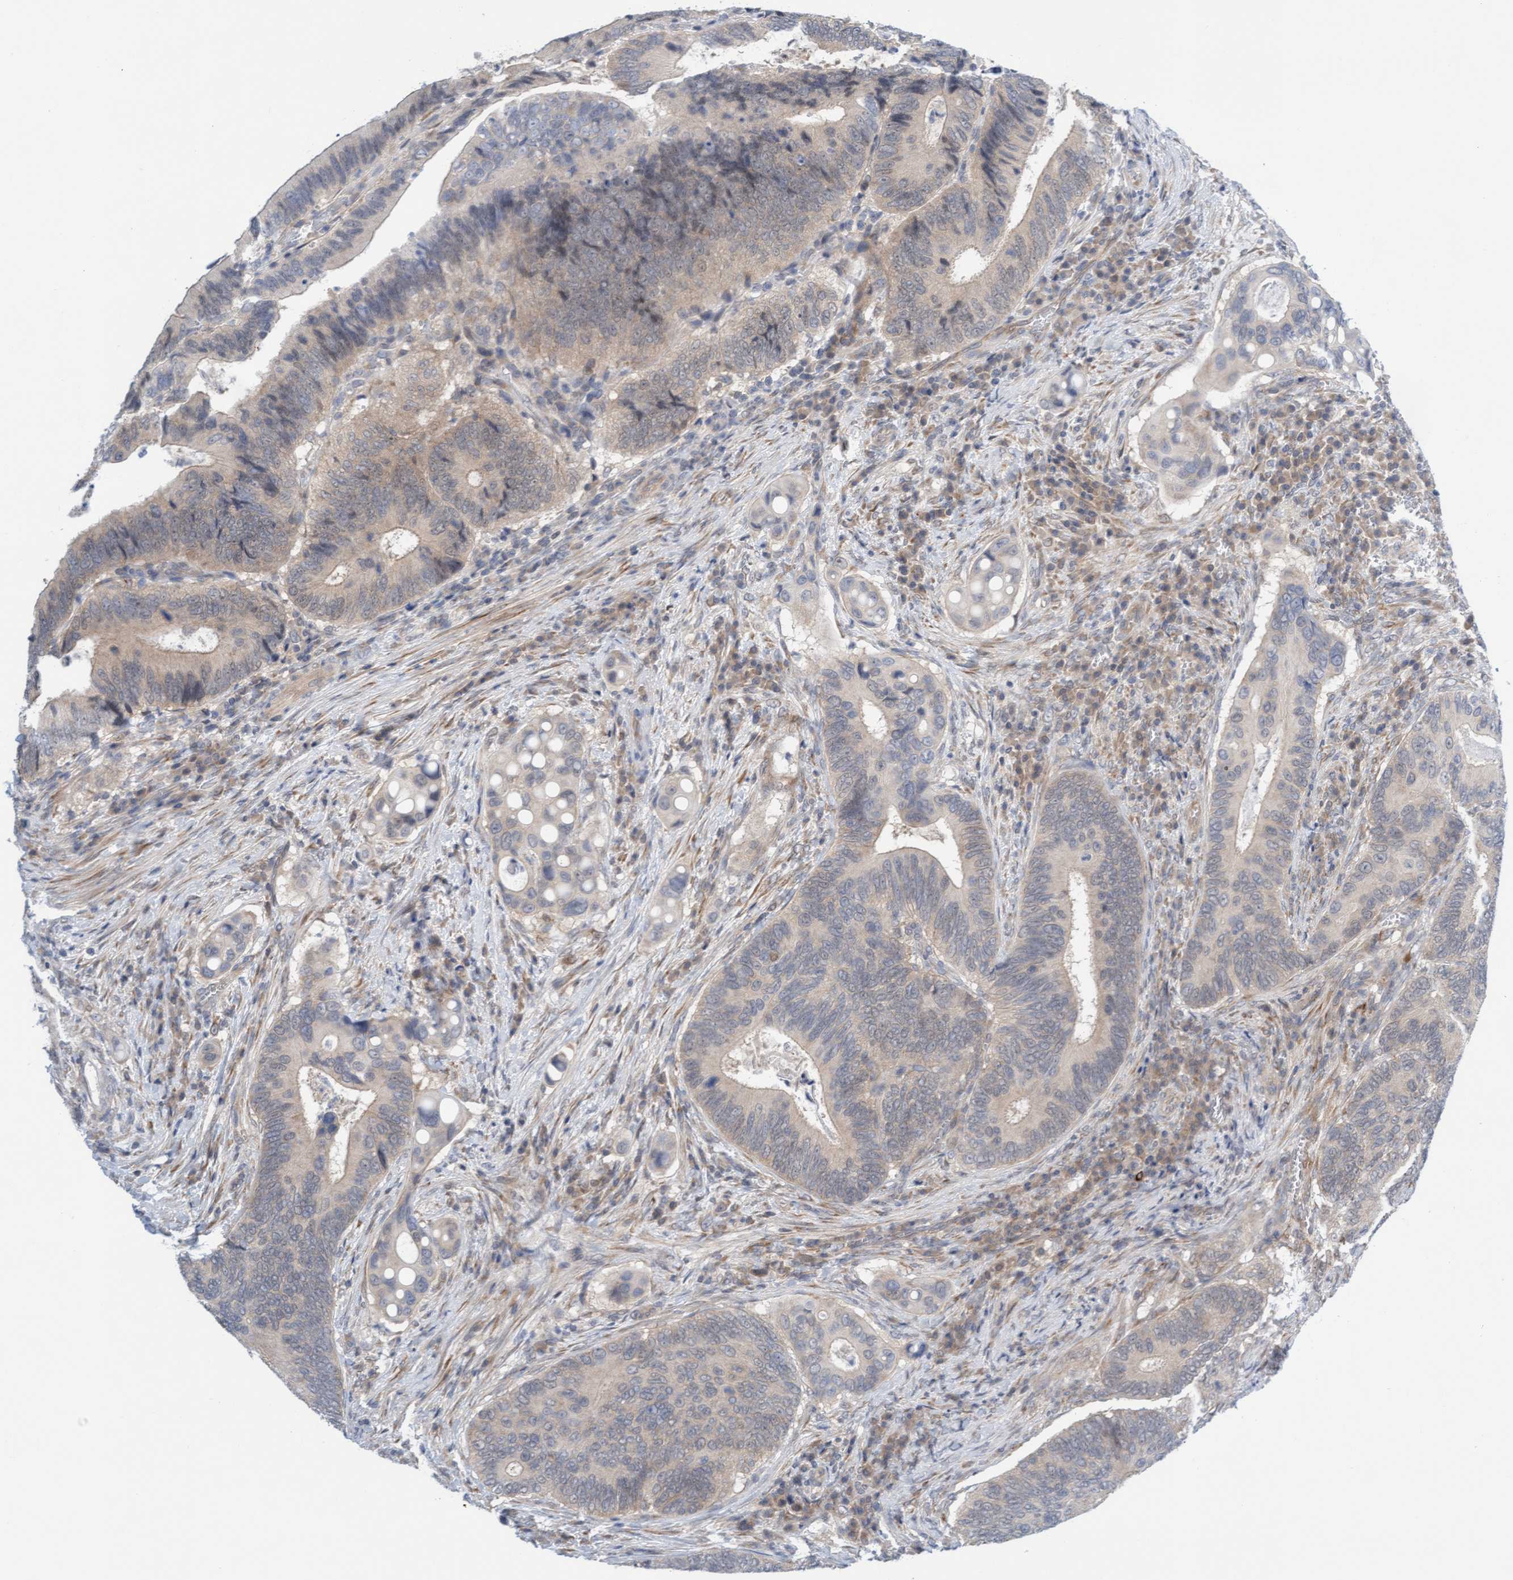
{"staining": {"intensity": "weak", "quantity": "<25%", "location": "cytoplasmic/membranous"}, "tissue": "colorectal cancer", "cell_type": "Tumor cells", "image_type": "cancer", "snomed": [{"axis": "morphology", "description": "Inflammation, NOS"}, {"axis": "morphology", "description": "Adenocarcinoma, NOS"}, {"axis": "topography", "description": "Colon"}], "caption": "The micrograph exhibits no staining of tumor cells in colorectal cancer (adenocarcinoma). (Brightfield microscopy of DAB (3,3'-diaminobenzidine) immunohistochemistry at high magnification).", "gene": "AMZ2", "patient": {"sex": "male", "age": 72}}